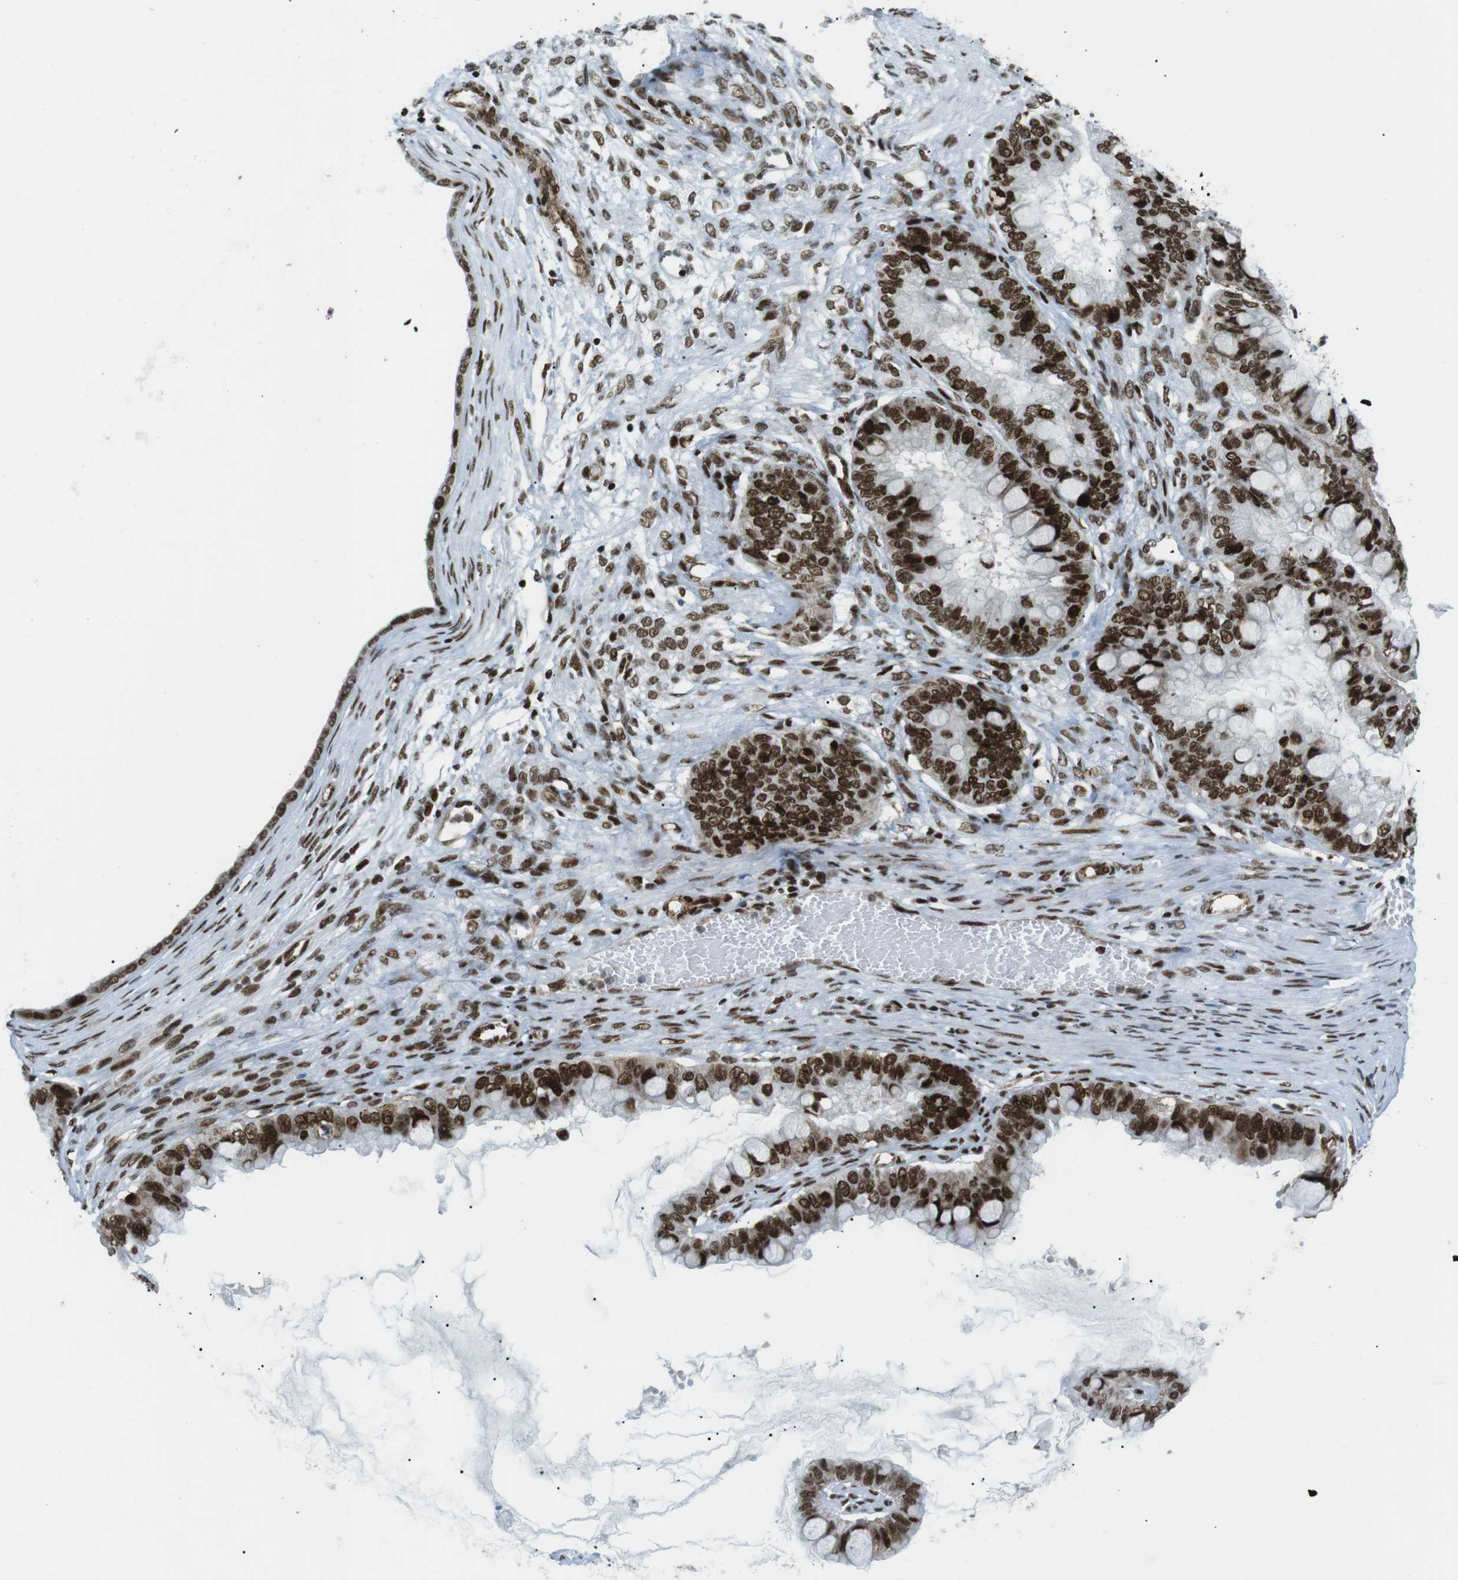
{"staining": {"intensity": "strong", "quantity": ">75%", "location": "nuclear"}, "tissue": "ovarian cancer", "cell_type": "Tumor cells", "image_type": "cancer", "snomed": [{"axis": "morphology", "description": "Cystadenocarcinoma, mucinous, NOS"}, {"axis": "topography", "description": "Ovary"}], "caption": "A photomicrograph showing strong nuclear expression in approximately >75% of tumor cells in ovarian cancer (mucinous cystadenocarcinoma), as visualized by brown immunohistochemical staining.", "gene": "ARID1A", "patient": {"sex": "female", "age": 80}}